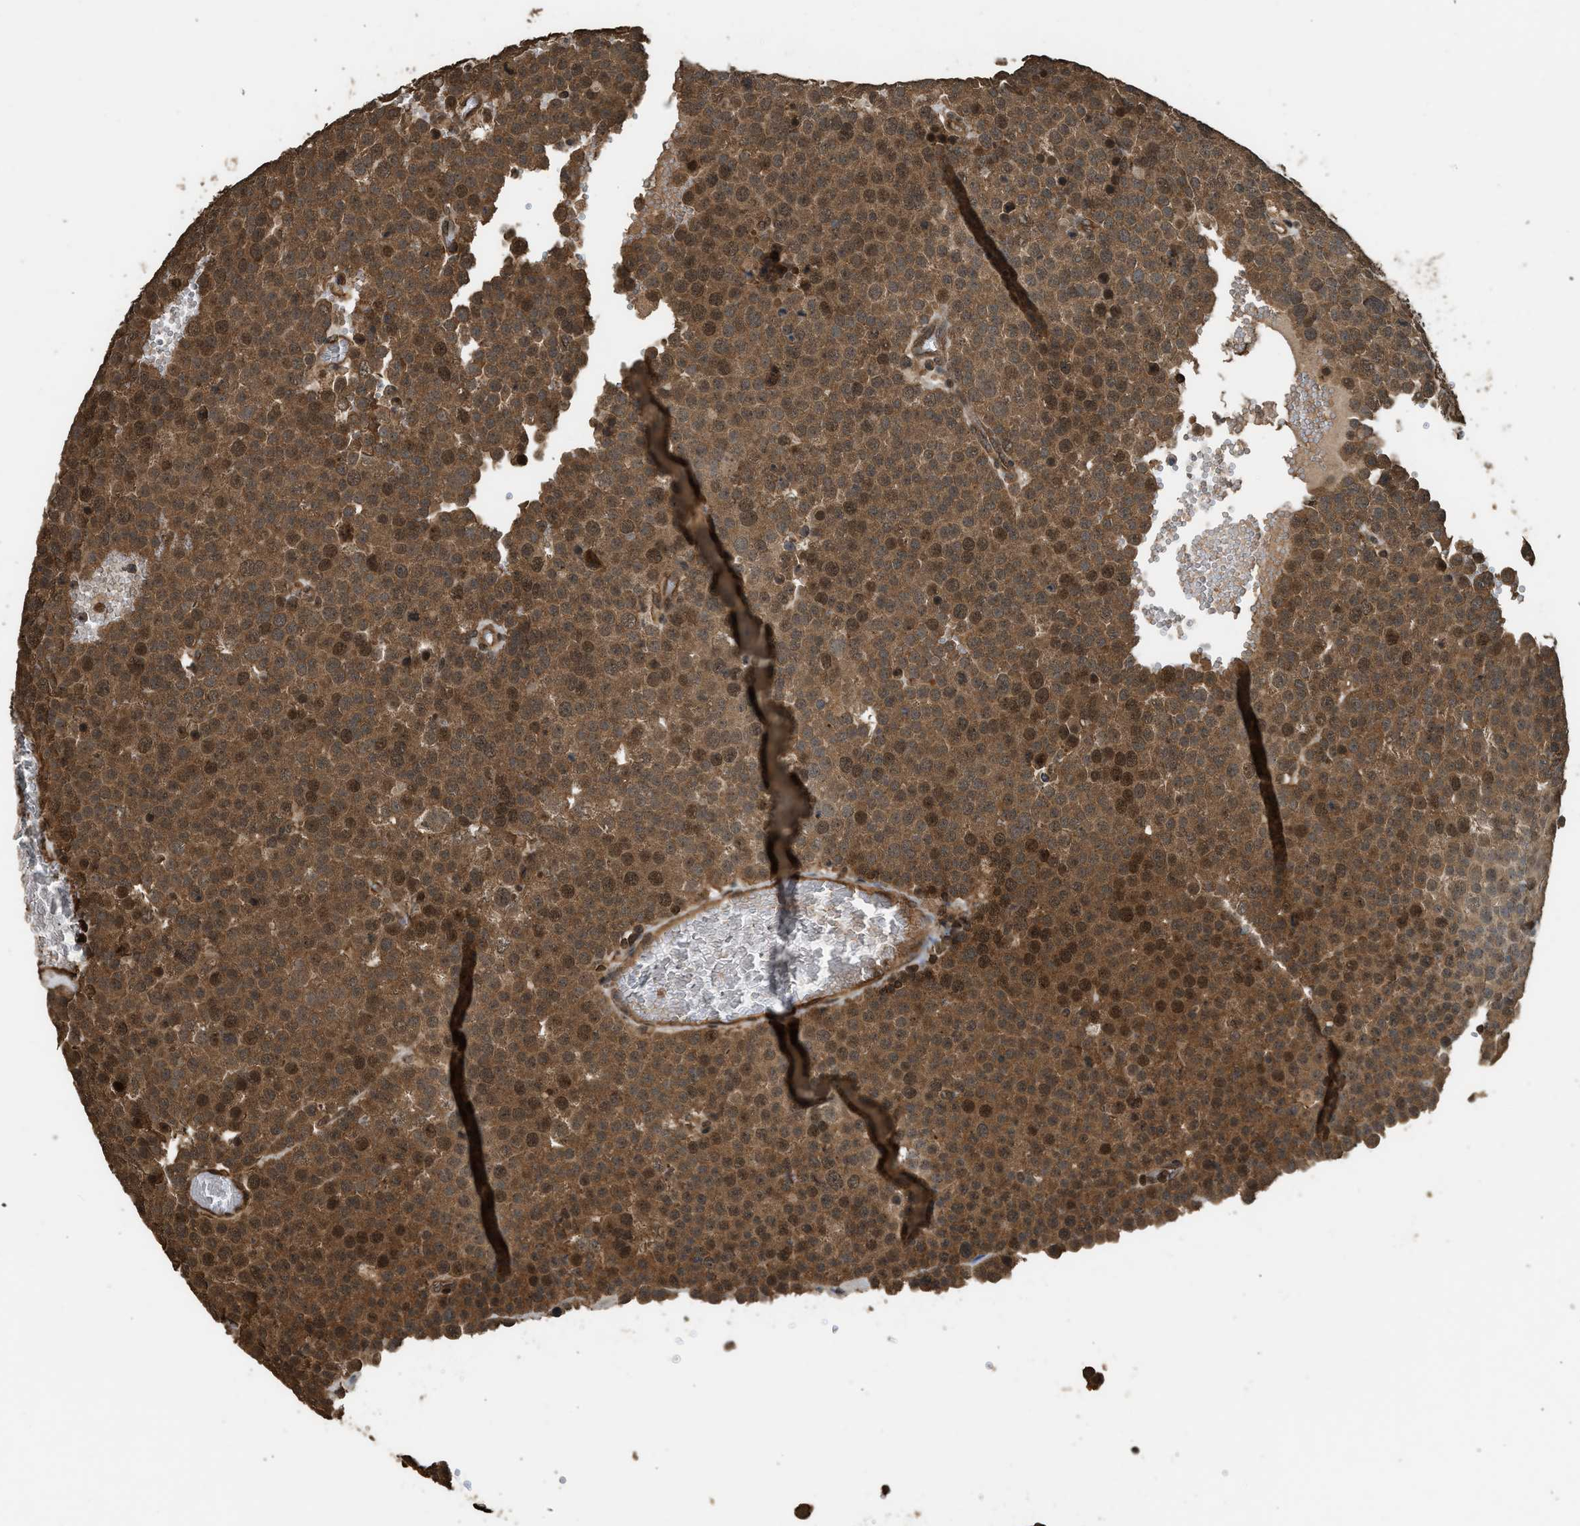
{"staining": {"intensity": "strong", "quantity": ">75%", "location": "cytoplasmic/membranous,nuclear"}, "tissue": "testis cancer", "cell_type": "Tumor cells", "image_type": "cancer", "snomed": [{"axis": "morphology", "description": "Seminoma, NOS"}, {"axis": "topography", "description": "Testis"}], "caption": "About >75% of tumor cells in seminoma (testis) demonstrate strong cytoplasmic/membranous and nuclear protein positivity as visualized by brown immunohistochemical staining.", "gene": "MYBL2", "patient": {"sex": "male", "age": 71}}